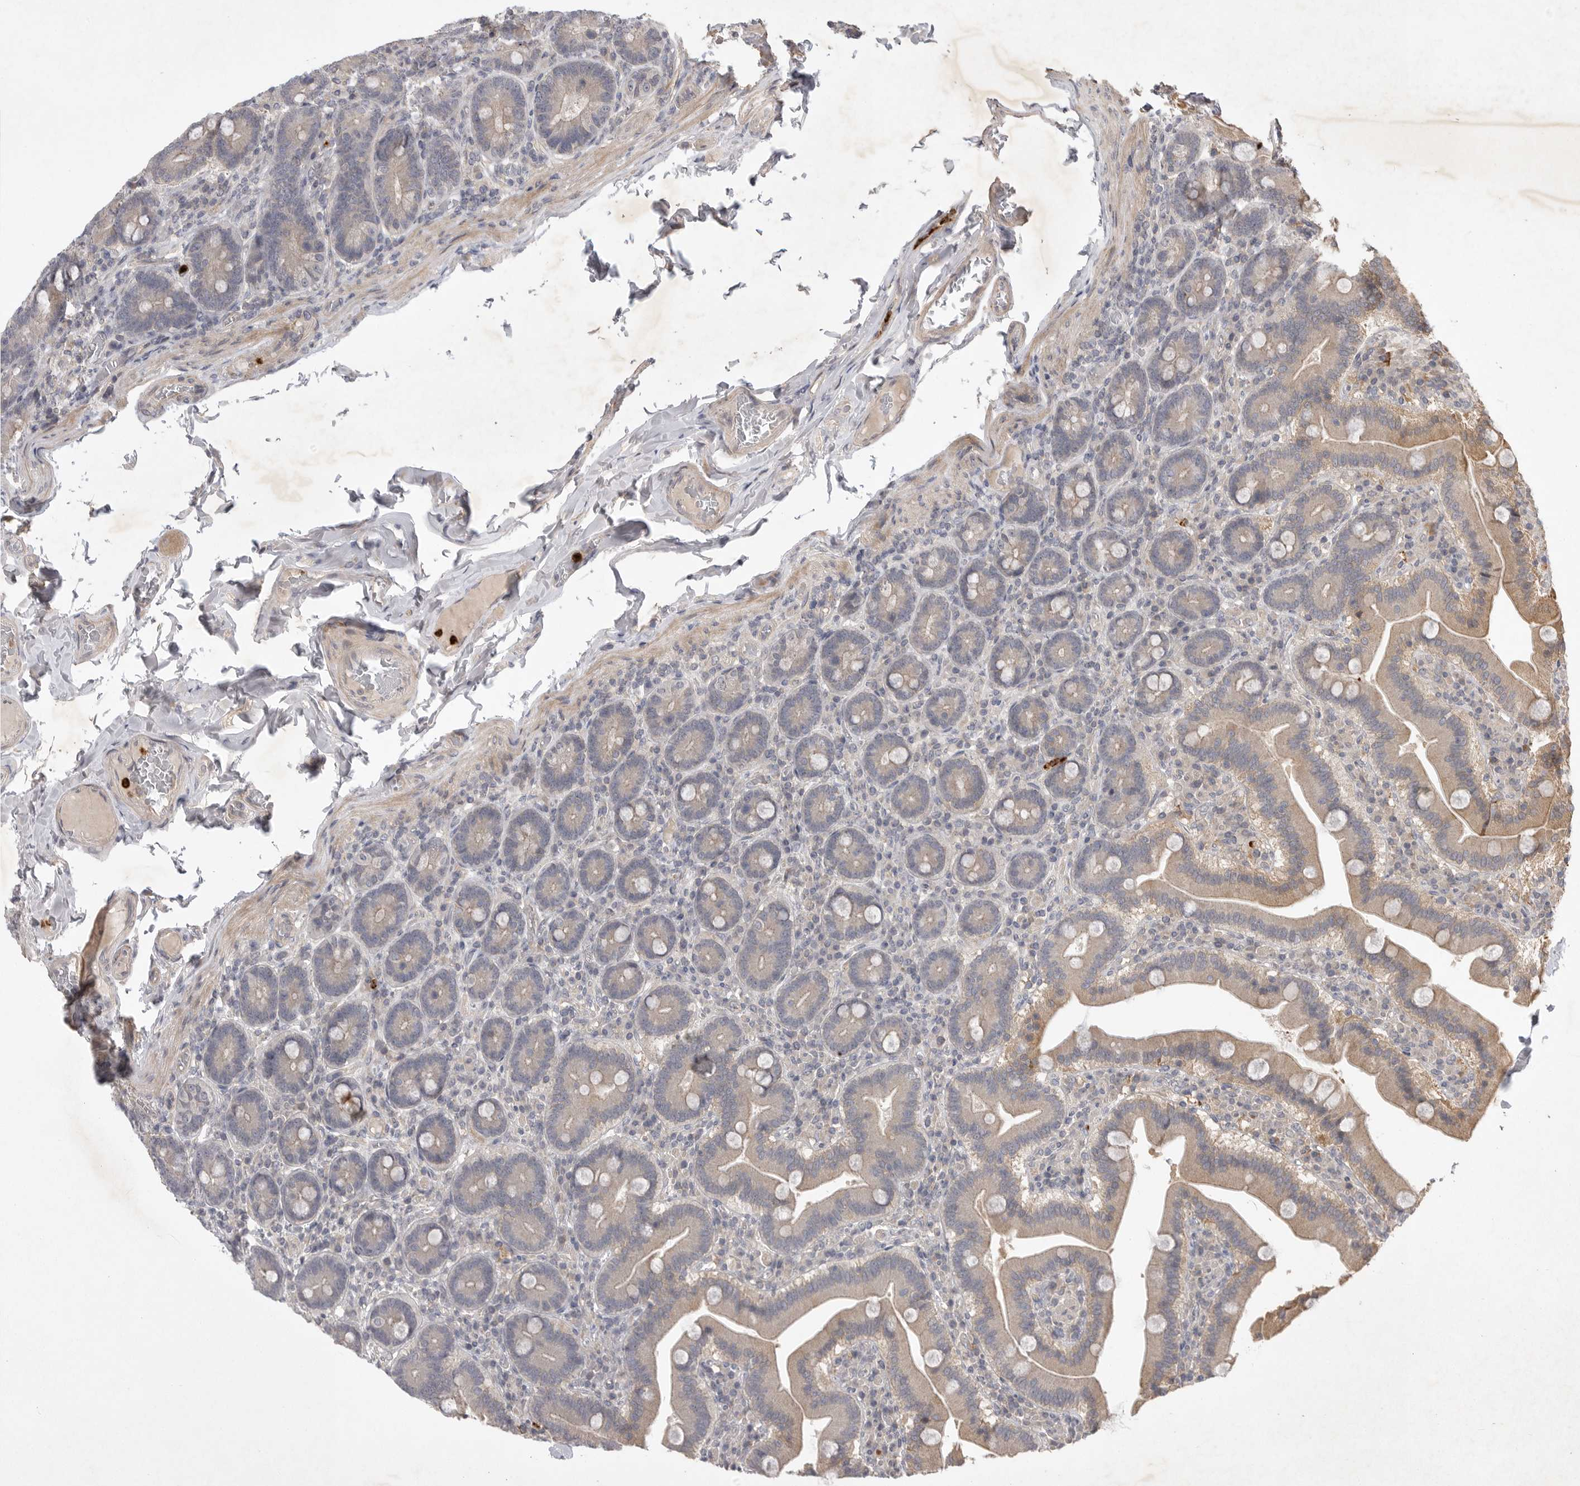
{"staining": {"intensity": "weak", "quantity": "25%-75%", "location": "cytoplasmic/membranous"}, "tissue": "duodenum", "cell_type": "Glandular cells", "image_type": "normal", "snomed": [{"axis": "morphology", "description": "Normal tissue, NOS"}, {"axis": "topography", "description": "Duodenum"}], "caption": "An IHC histopathology image of benign tissue is shown. Protein staining in brown highlights weak cytoplasmic/membranous positivity in duodenum within glandular cells. The protein of interest is shown in brown color, while the nuclei are stained blue.", "gene": "UBE3D", "patient": {"sex": "female", "age": 62}}